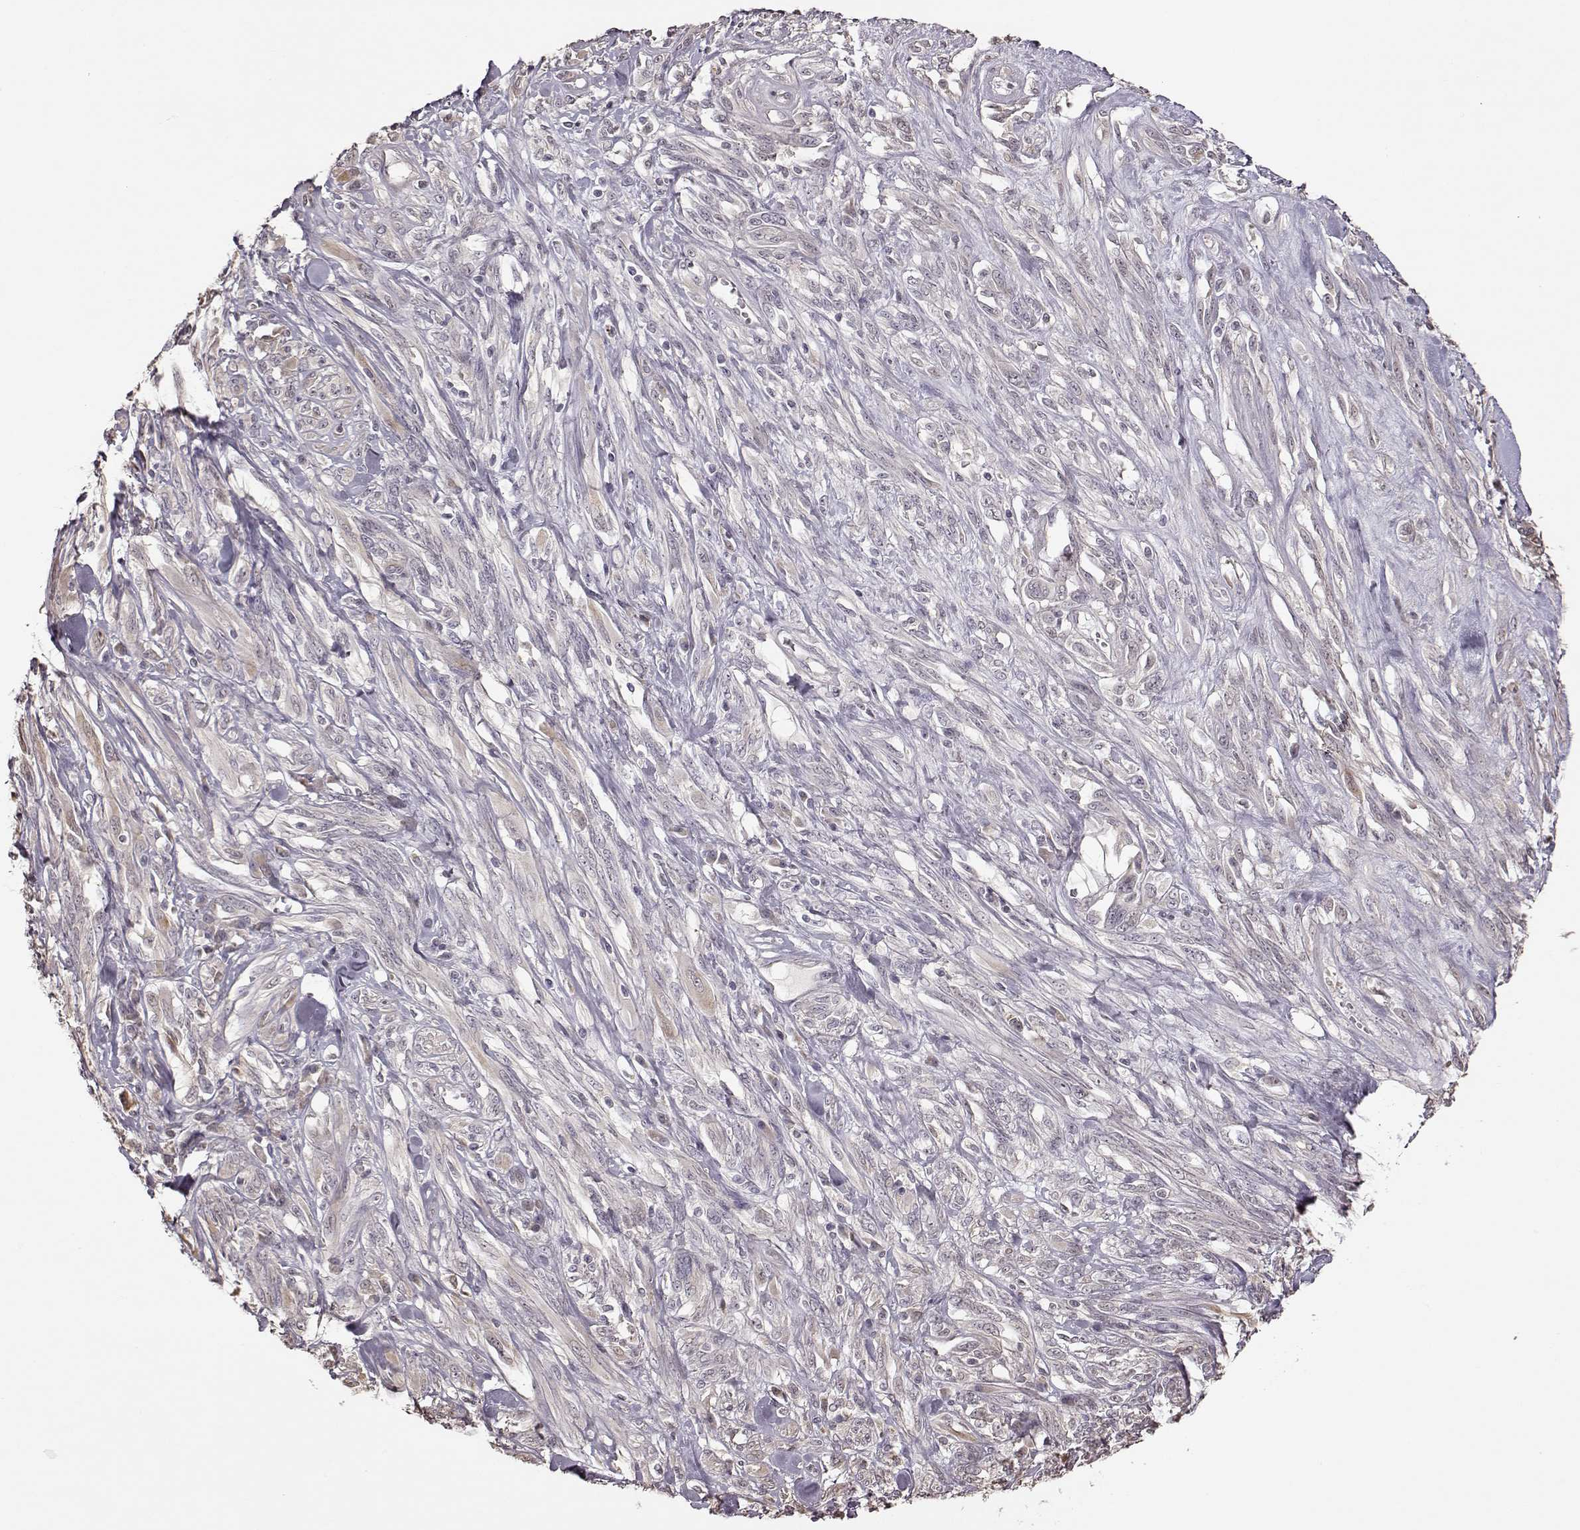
{"staining": {"intensity": "negative", "quantity": "none", "location": "none"}, "tissue": "melanoma", "cell_type": "Tumor cells", "image_type": "cancer", "snomed": [{"axis": "morphology", "description": "Malignant melanoma, NOS"}, {"axis": "topography", "description": "Skin"}], "caption": "DAB (3,3'-diaminobenzidine) immunohistochemical staining of human melanoma shows no significant expression in tumor cells.", "gene": "CRB1", "patient": {"sex": "female", "age": 91}}